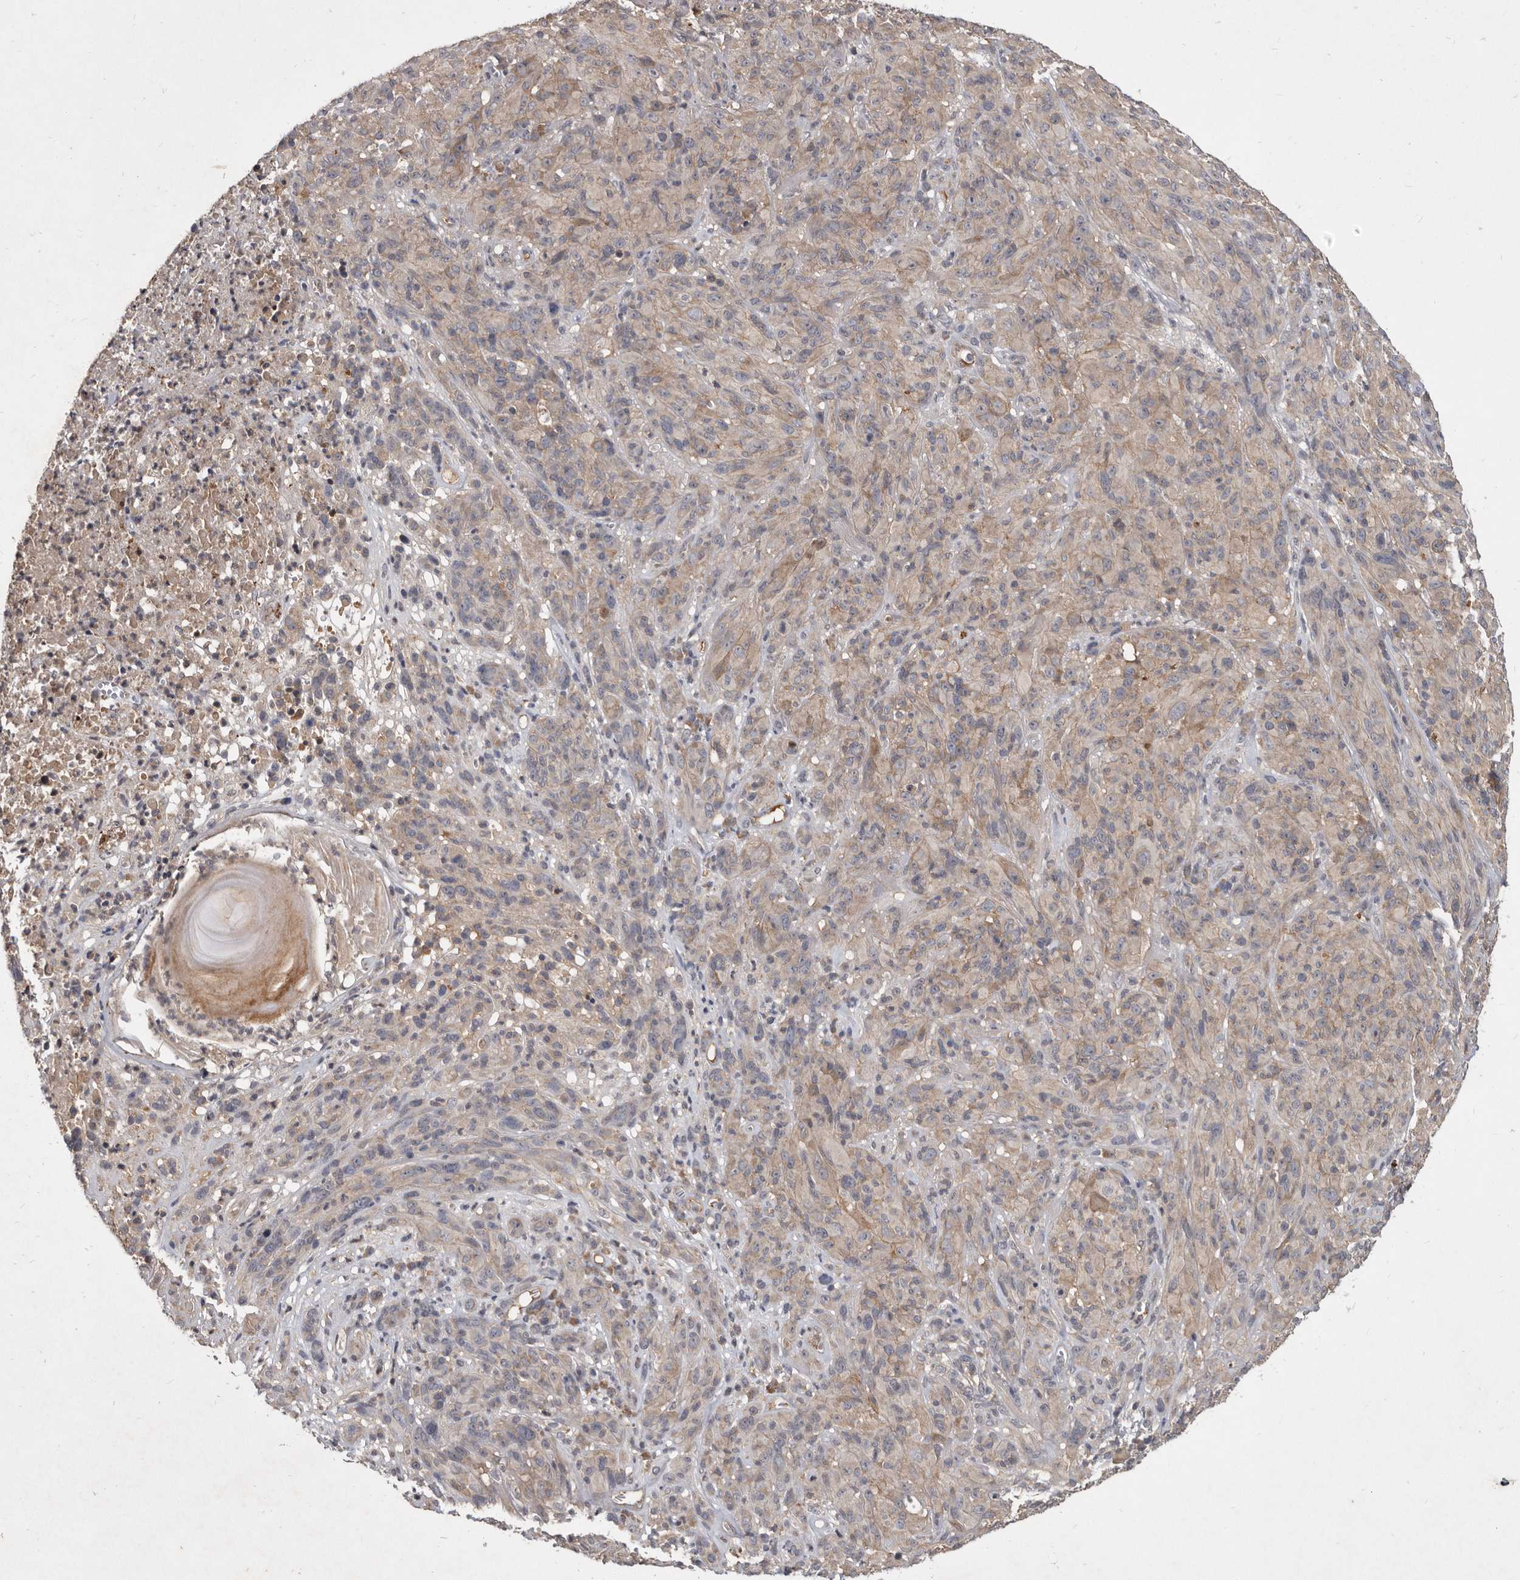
{"staining": {"intensity": "weak", "quantity": "25%-75%", "location": "cytoplasmic/membranous"}, "tissue": "melanoma", "cell_type": "Tumor cells", "image_type": "cancer", "snomed": [{"axis": "morphology", "description": "Malignant melanoma, NOS"}, {"axis": "topography", "description": "Skin of head"}], "caption": "This micrograph displays melanoma stained with immunohistochemistry (IHC) to label a protein in brown. The cytoplasmic/membranous of tumor cells show weak positivity for the protein. Nuclei are counter-stained blue.", "gene": "DNAJC28", "patient": {"sex": "male", "age": 96}}